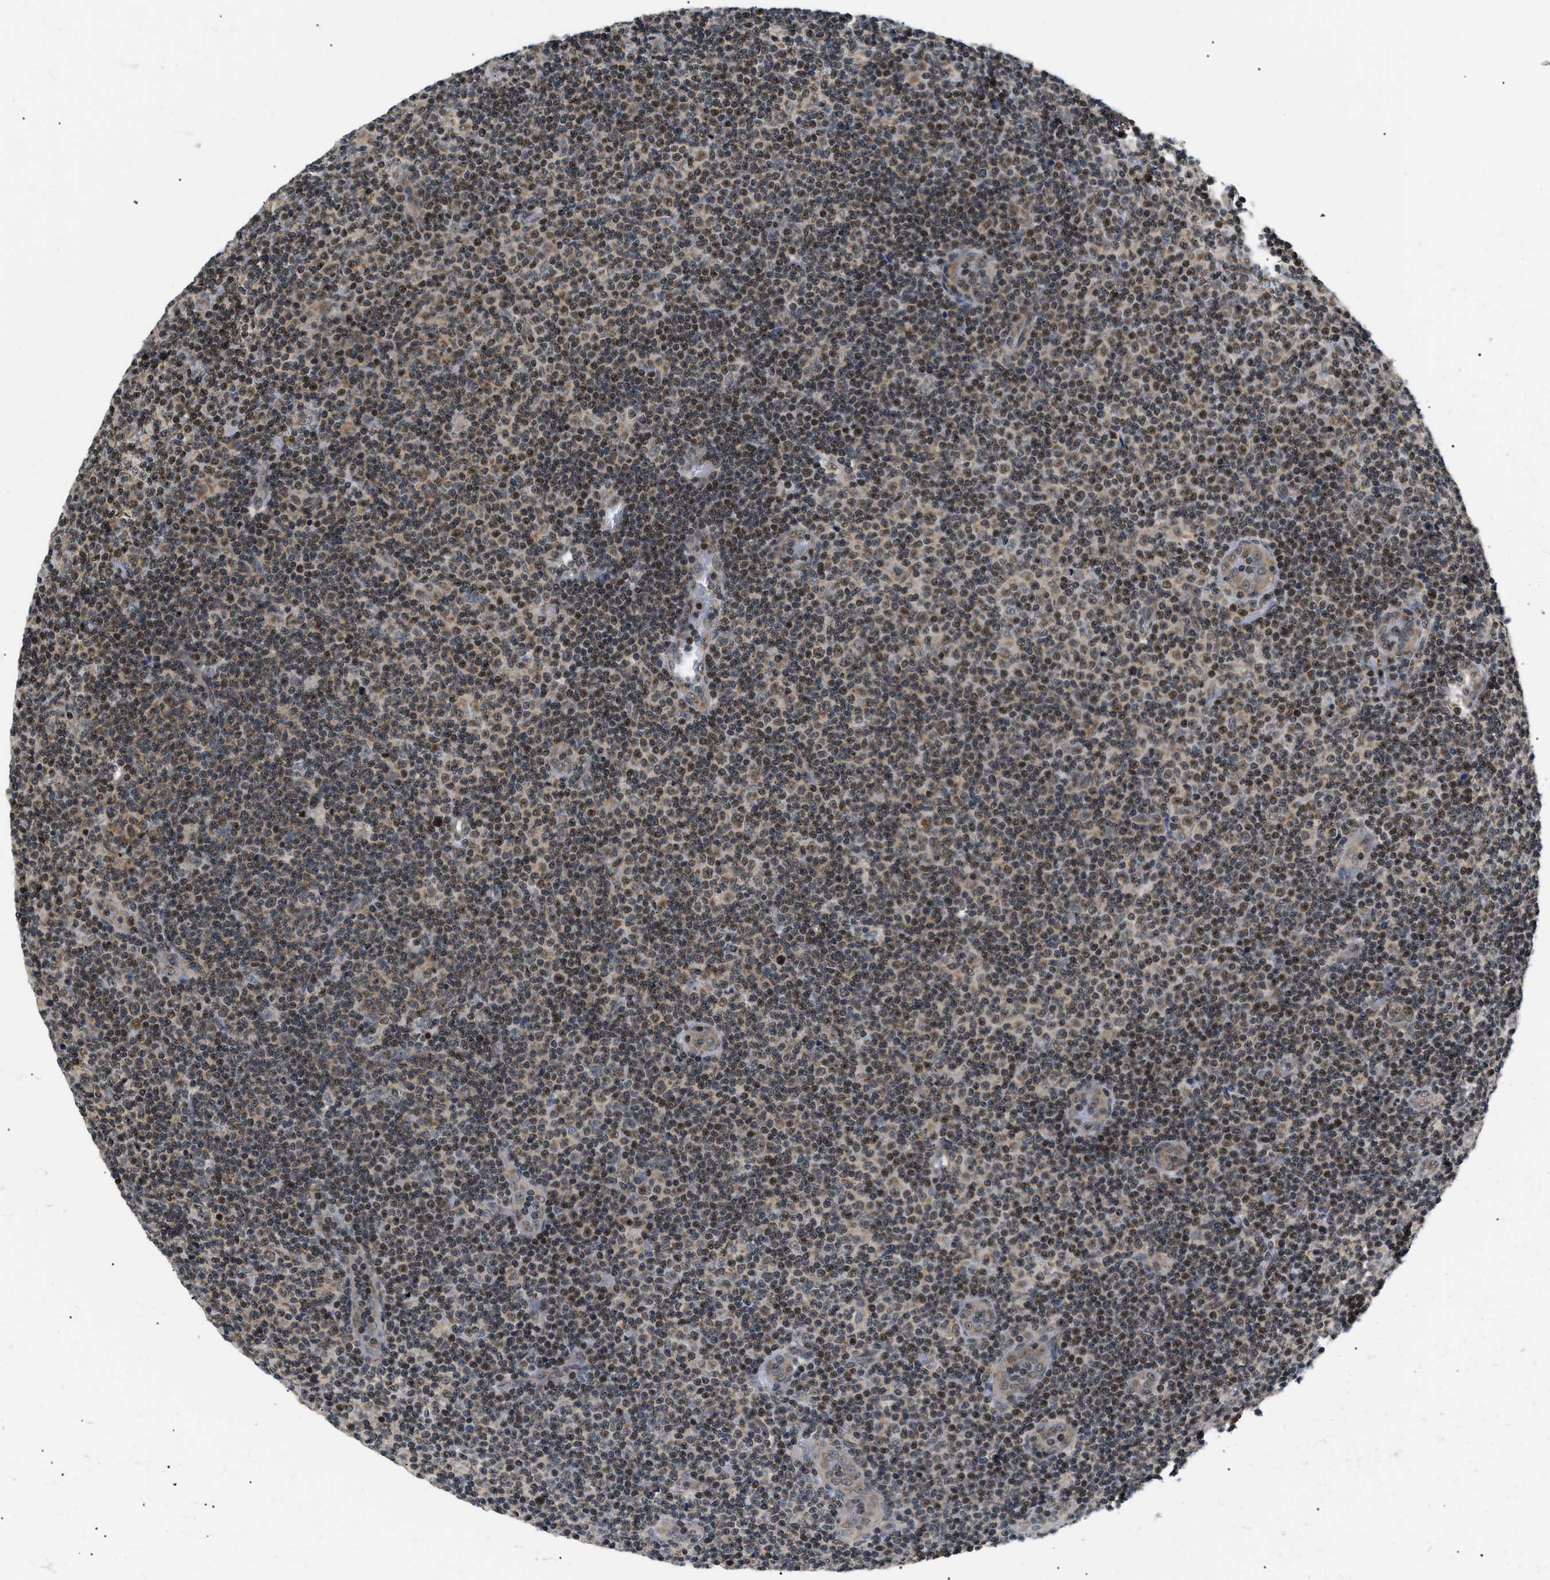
{"staining": {"intensity": "weak", "quantity": "25%-75%", "location": "nuclear"}, "tissue": "lymphoma", "cell_type": "Tumor cells", "image_type": "cancer", "snomed": [{"axis": "morphology", "description": "Malignant lymphoma, non-Hodgkin's type, Low grade"}, {"axis": "topography", "description": "Lymph node"}], "caption": "The histopathology image exhibits staining of lymphoma, revealing weak nuclear protein expression (brown color) within tumor cells.", "gene": "ZBTB11", "patient": {"sex": "male", "age": 83}}